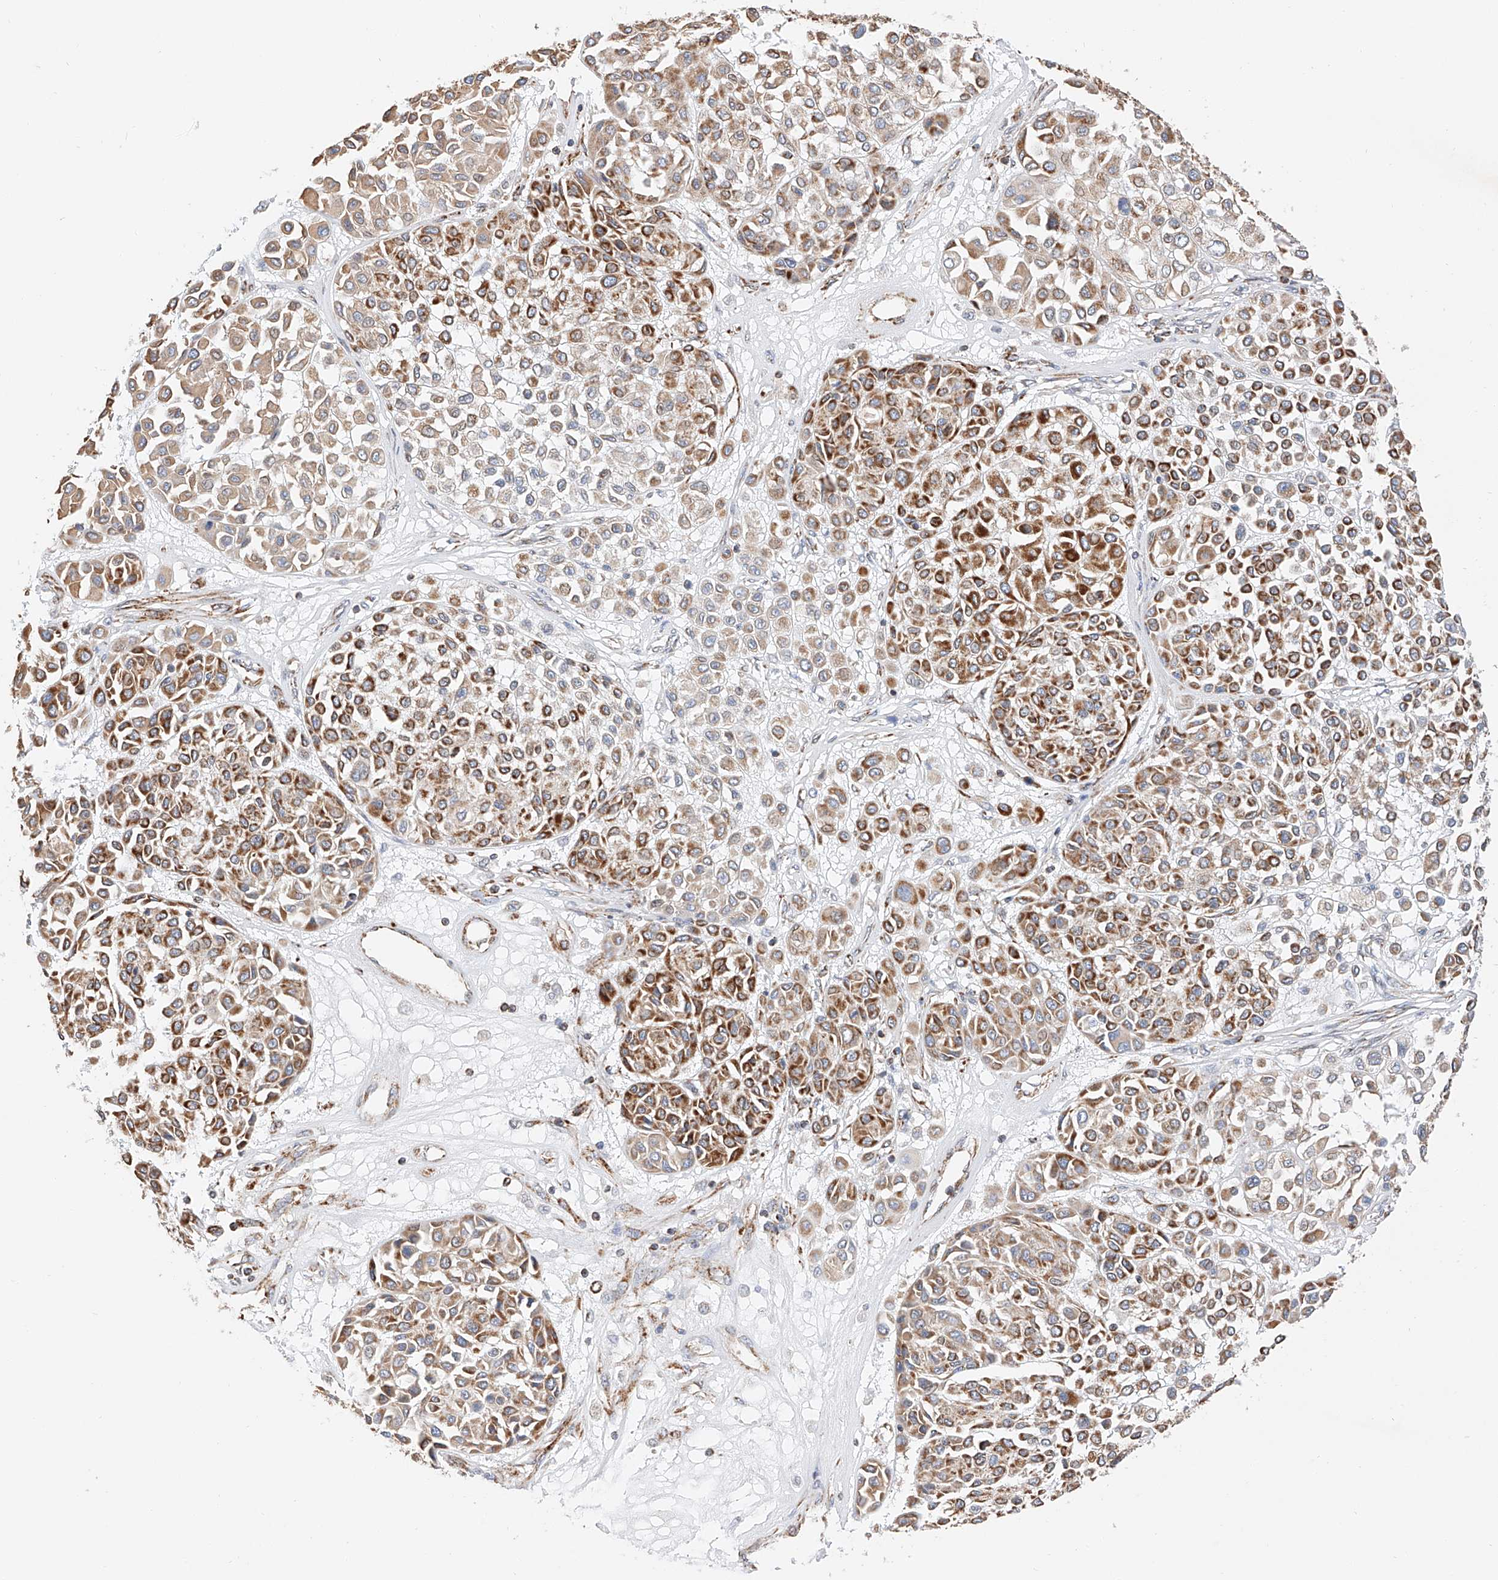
{"staining": {"intensity": "moderate", "quantity": ">75%", "location": "cytoplasmic/membranous"}, "tissue": "melanoma", "cell_type": "Tumor cells", "image_type": "cancer", "snomed": [{"axis": "morphology", "description": "Malignant melanoma, Metastatic site"}, {"axis": "topography", "description": "Soft tissue"}], "caption": "Human malignant melanoma (metastatic site) stained for a protein (brown) reveals moderate cytoplasmic/membranous positive expression in about >75% of tumor cells.", "gene": "NDUFV3", "patient": {"sex": "male", "age": 41}}